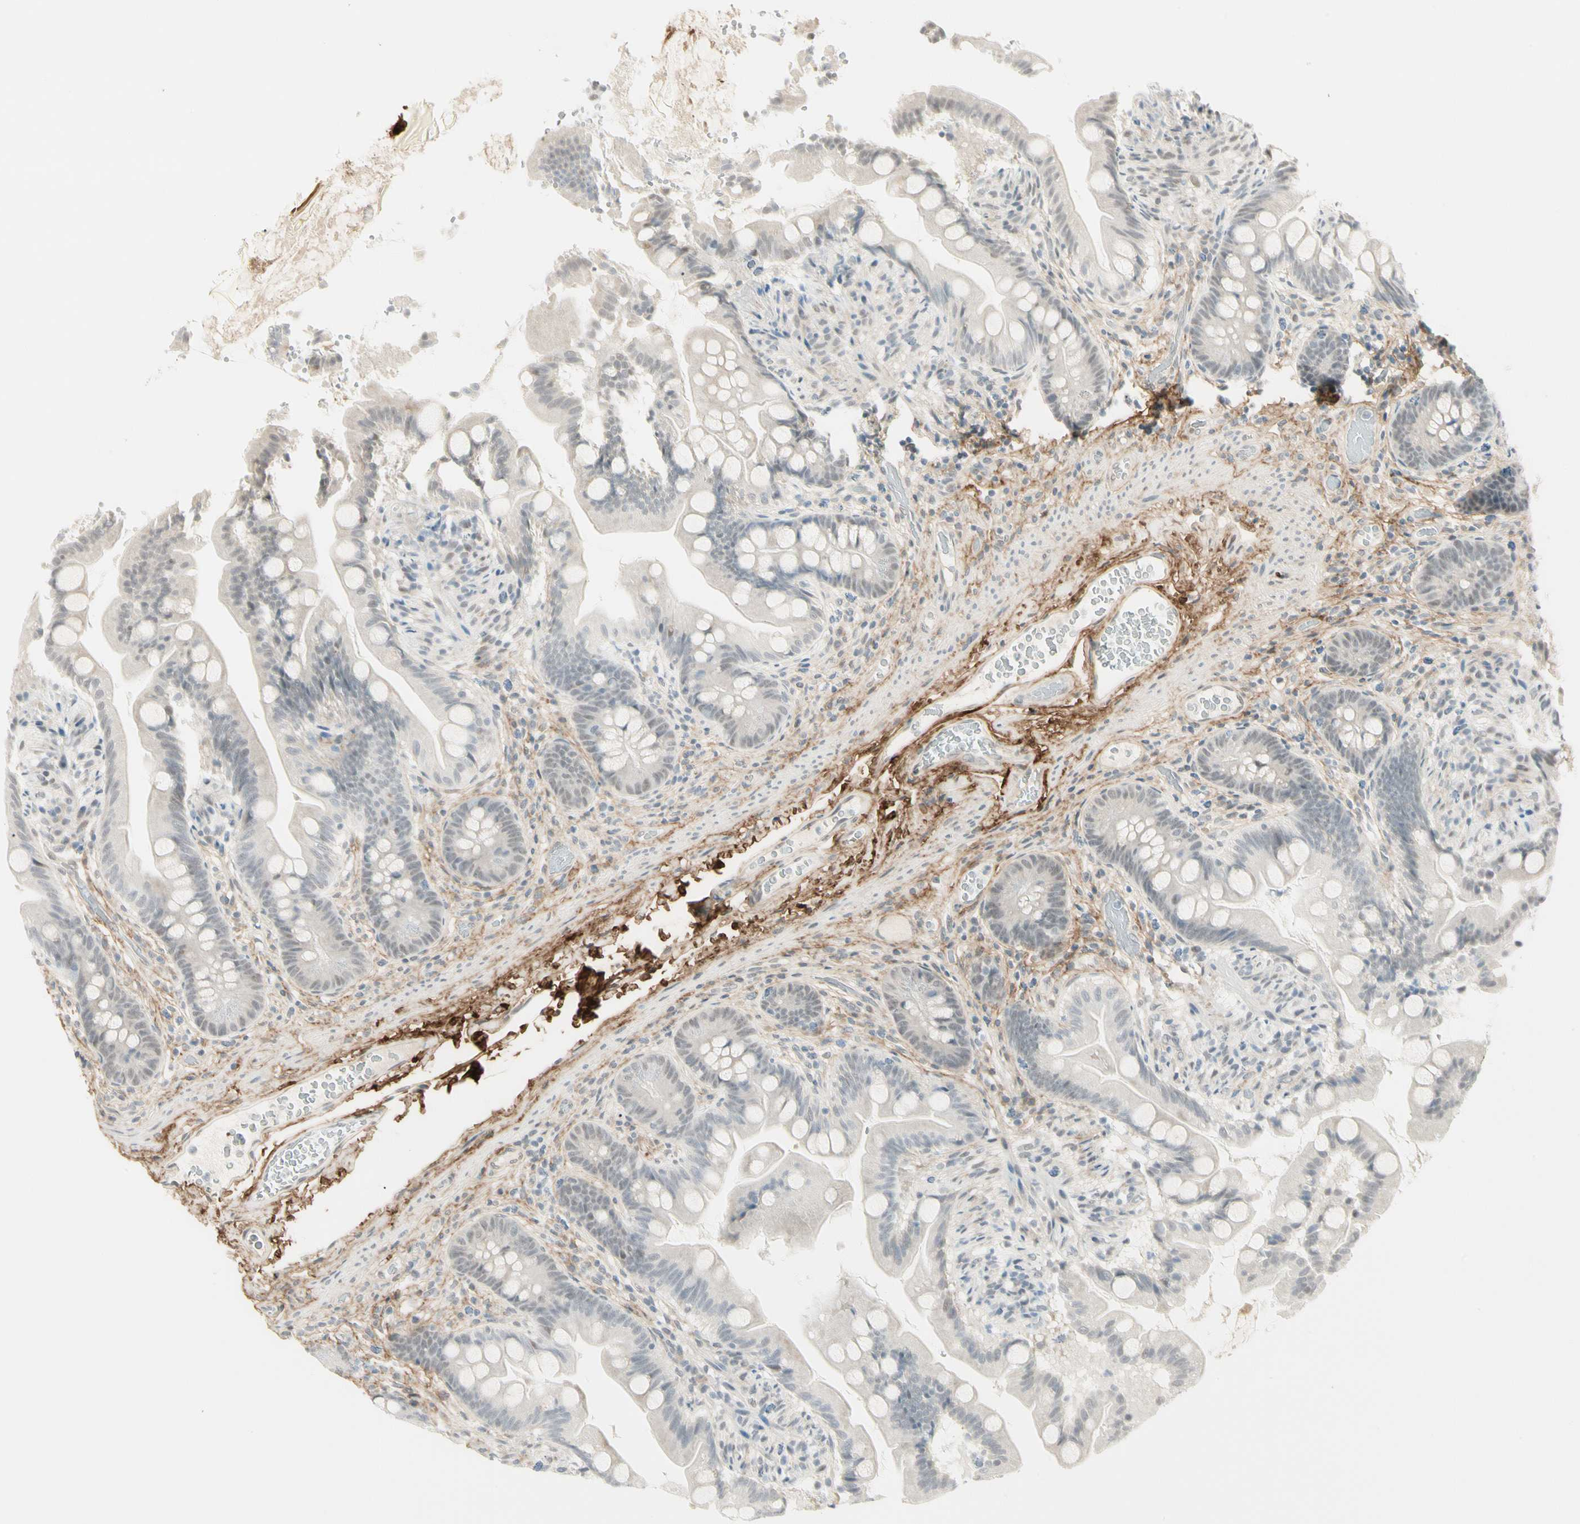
{"staining": {"intensity": "negative", "quantity": "none", "location": "none"}, "tissue": "small intestine", "cell_type": "Glandular cells", "image_type": "normal", "snomed": [{"axis": "morphology", "description": "Normal tissue, NOS"}, {"axis": "topography", "description": "Small intestine"}], "caption": "This micrograph is of unremarkable small intestine stained with immunohistochemistry to label a protein in brown with the nuclei are counter-stained blue. There is no expression in glandular cells. (Brightfield microscopy of DAB (3,3'-diaminobenzidine) IHC at high magnification).", "gene": "ASPN", "patient": {"sex": "female", "age": 56}}